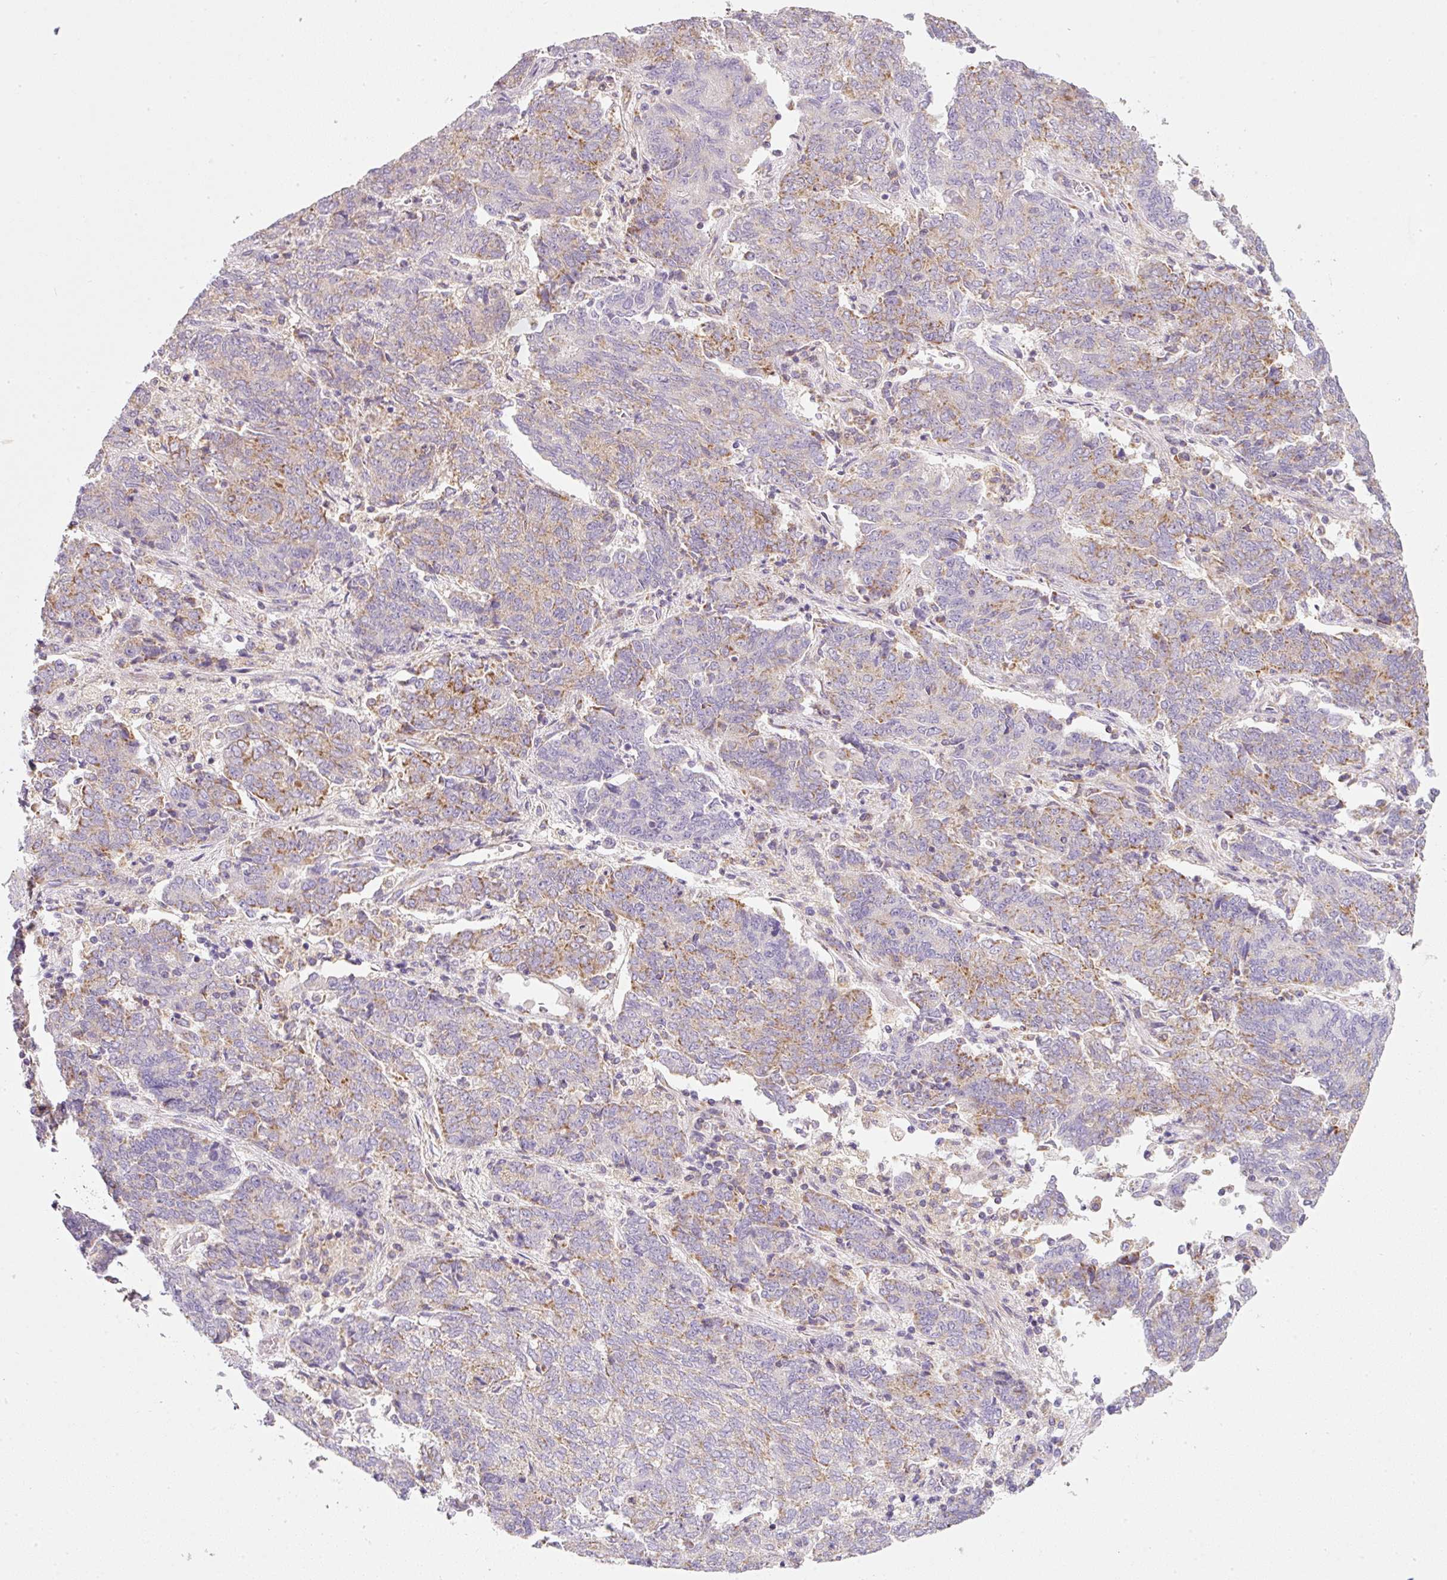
{"staining": {"intensity": "moderate", "quantity": "25%-75%", "location": "cytoplasmic/membranous"}, "tissue": "endometrial cancer", "cell_type": "Tumor cells", "image_type": "cancer", "snomed": [{"axis": "morphology", "description": "Adenocarcinoma, NOS"}, {"axis": "topography", "description": "Endometrium"}], "caption": "Endometrial cancer stained with a protein marker displays moderate staining in tumor cells.", "gene": "NDUFA1", "patient": {"sex": "female", "age": 80}}